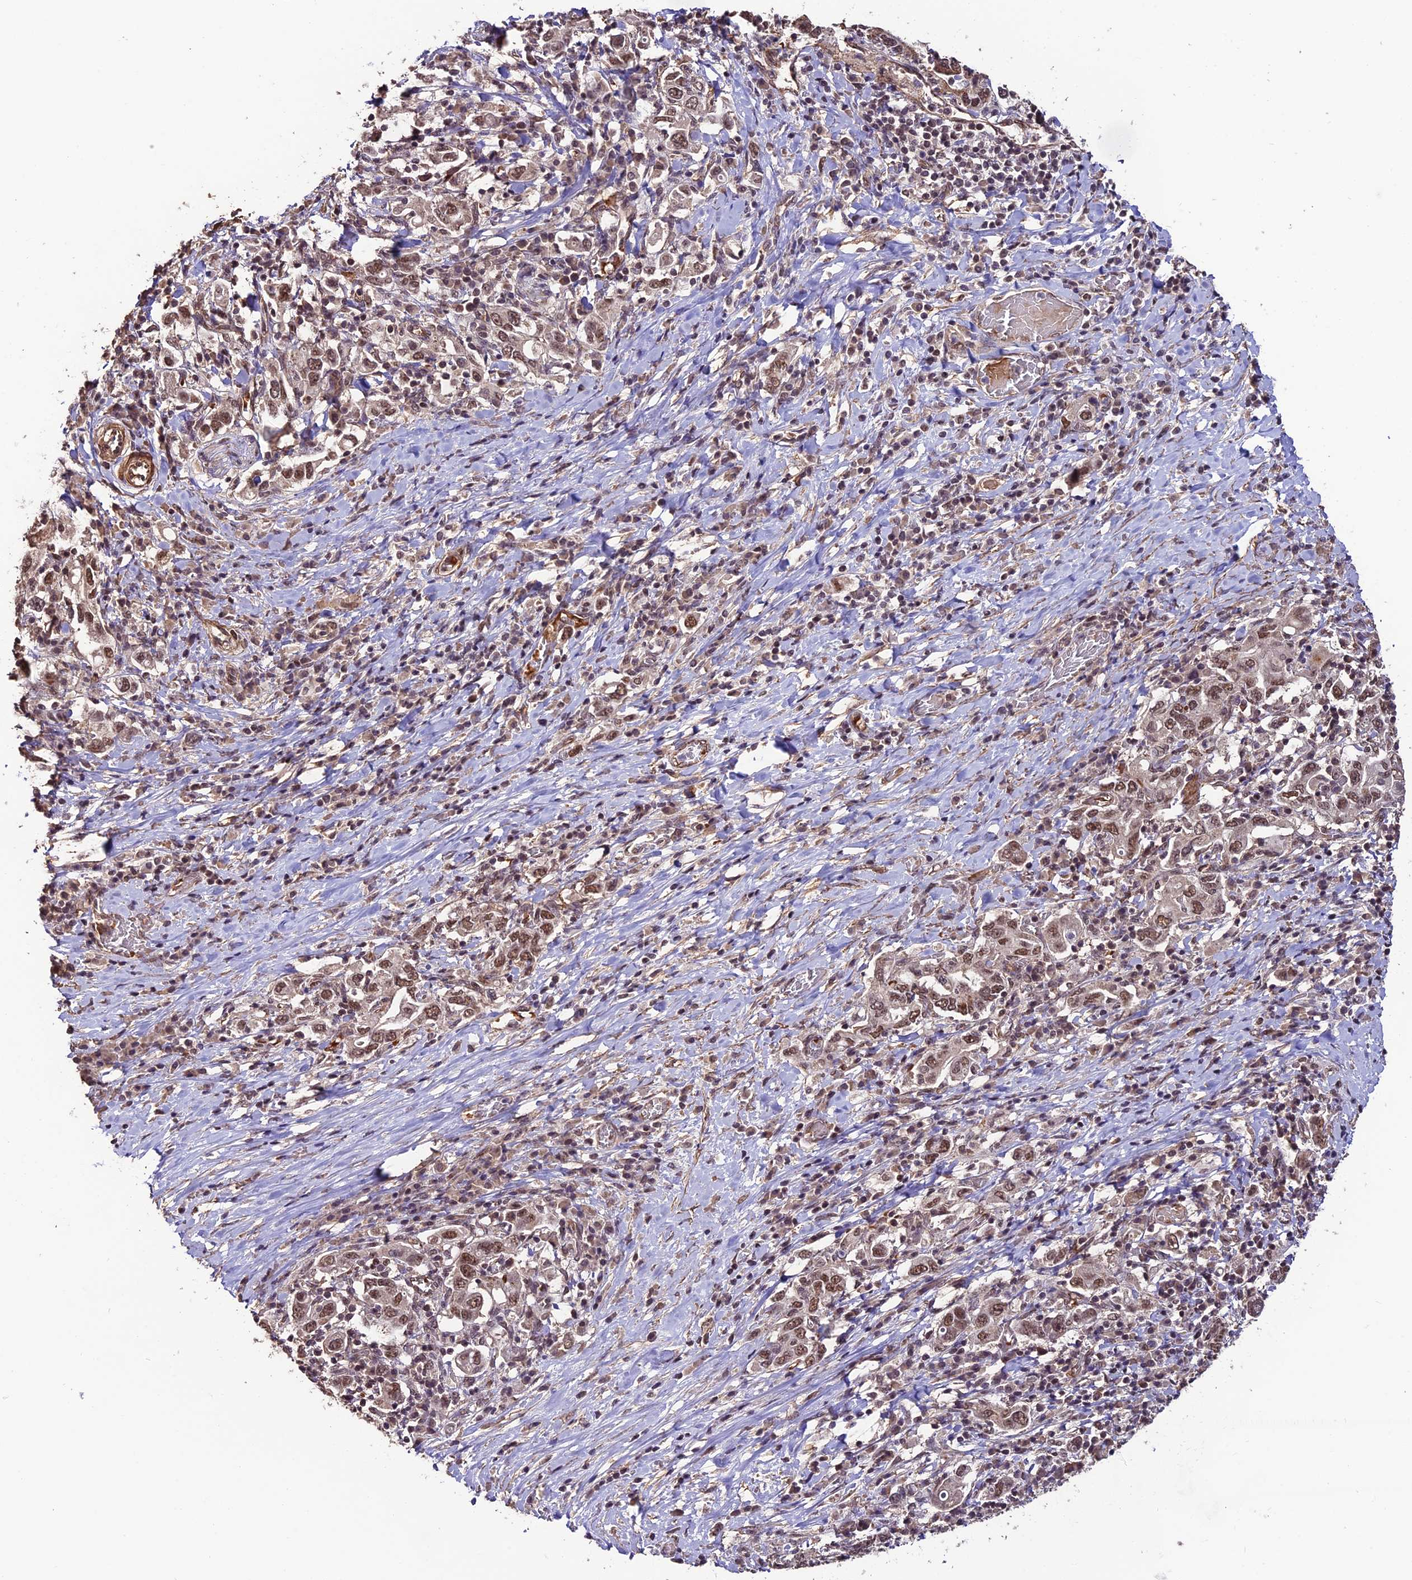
{"staining": {"intensity": "moderate", "quantity": ">75%", "location": "cytoplasmic/membranous,nuclear"}, "tissue": "stomach cancer", "cell_type": "Tumor cells", "image_type": "cancer", "snomed": [{"axis": "morphology", "description": "Adenocarcinoma, NOS"}, {"axis": "topography", "description": "Stomach, upper"}, {"axis": "topography", "description": "Stomach"}], "caption": "Tumor cells show medium levels of moderate cytoplasmic/membranous and nuclear expression in about >75% of cells in stomach cancer (adenocarcinoma).", "gene": "CABIN1", "patient": {"sex": "male", "age": 62}}